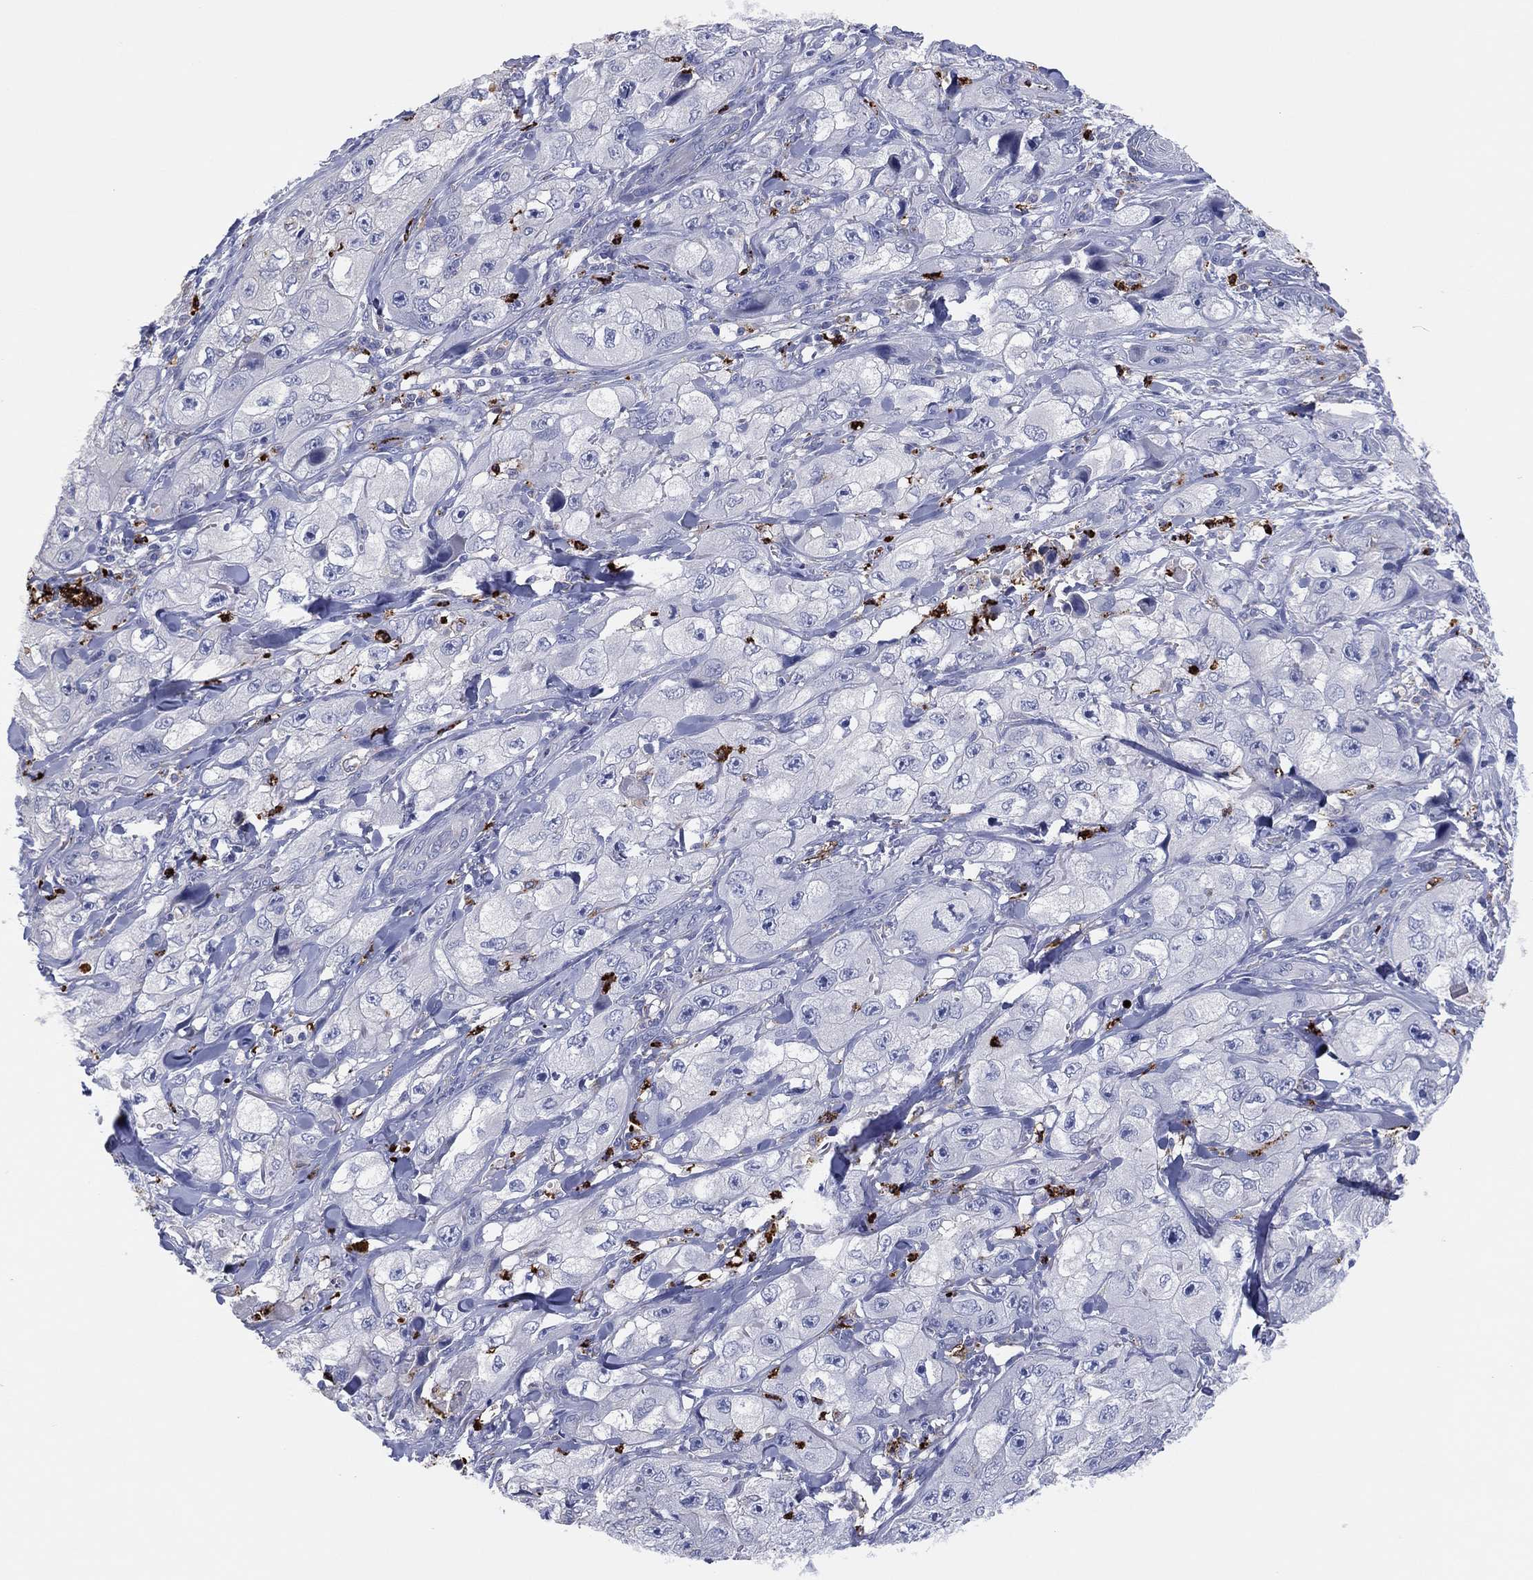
{"staining": {"intensity": "negative", "quantity": "none", "location": "none"}, "tissue": "skin cancer", "cell_type": "Tumor cells", "image_type": "cancer", "snomed": [{"axis": "morphology", "description": "Squamous cell carcinoma, NOS"}, {"axis": "topography", "description": "Skin"}, {"axis": "topography", "description": "Subcutis"}], "caption": "Tumor cells are negative for brown protein staining in skin squamous cell carcinoma.", "gene": "PLAC8", "patient": {"sex": "male", "age": 73}}